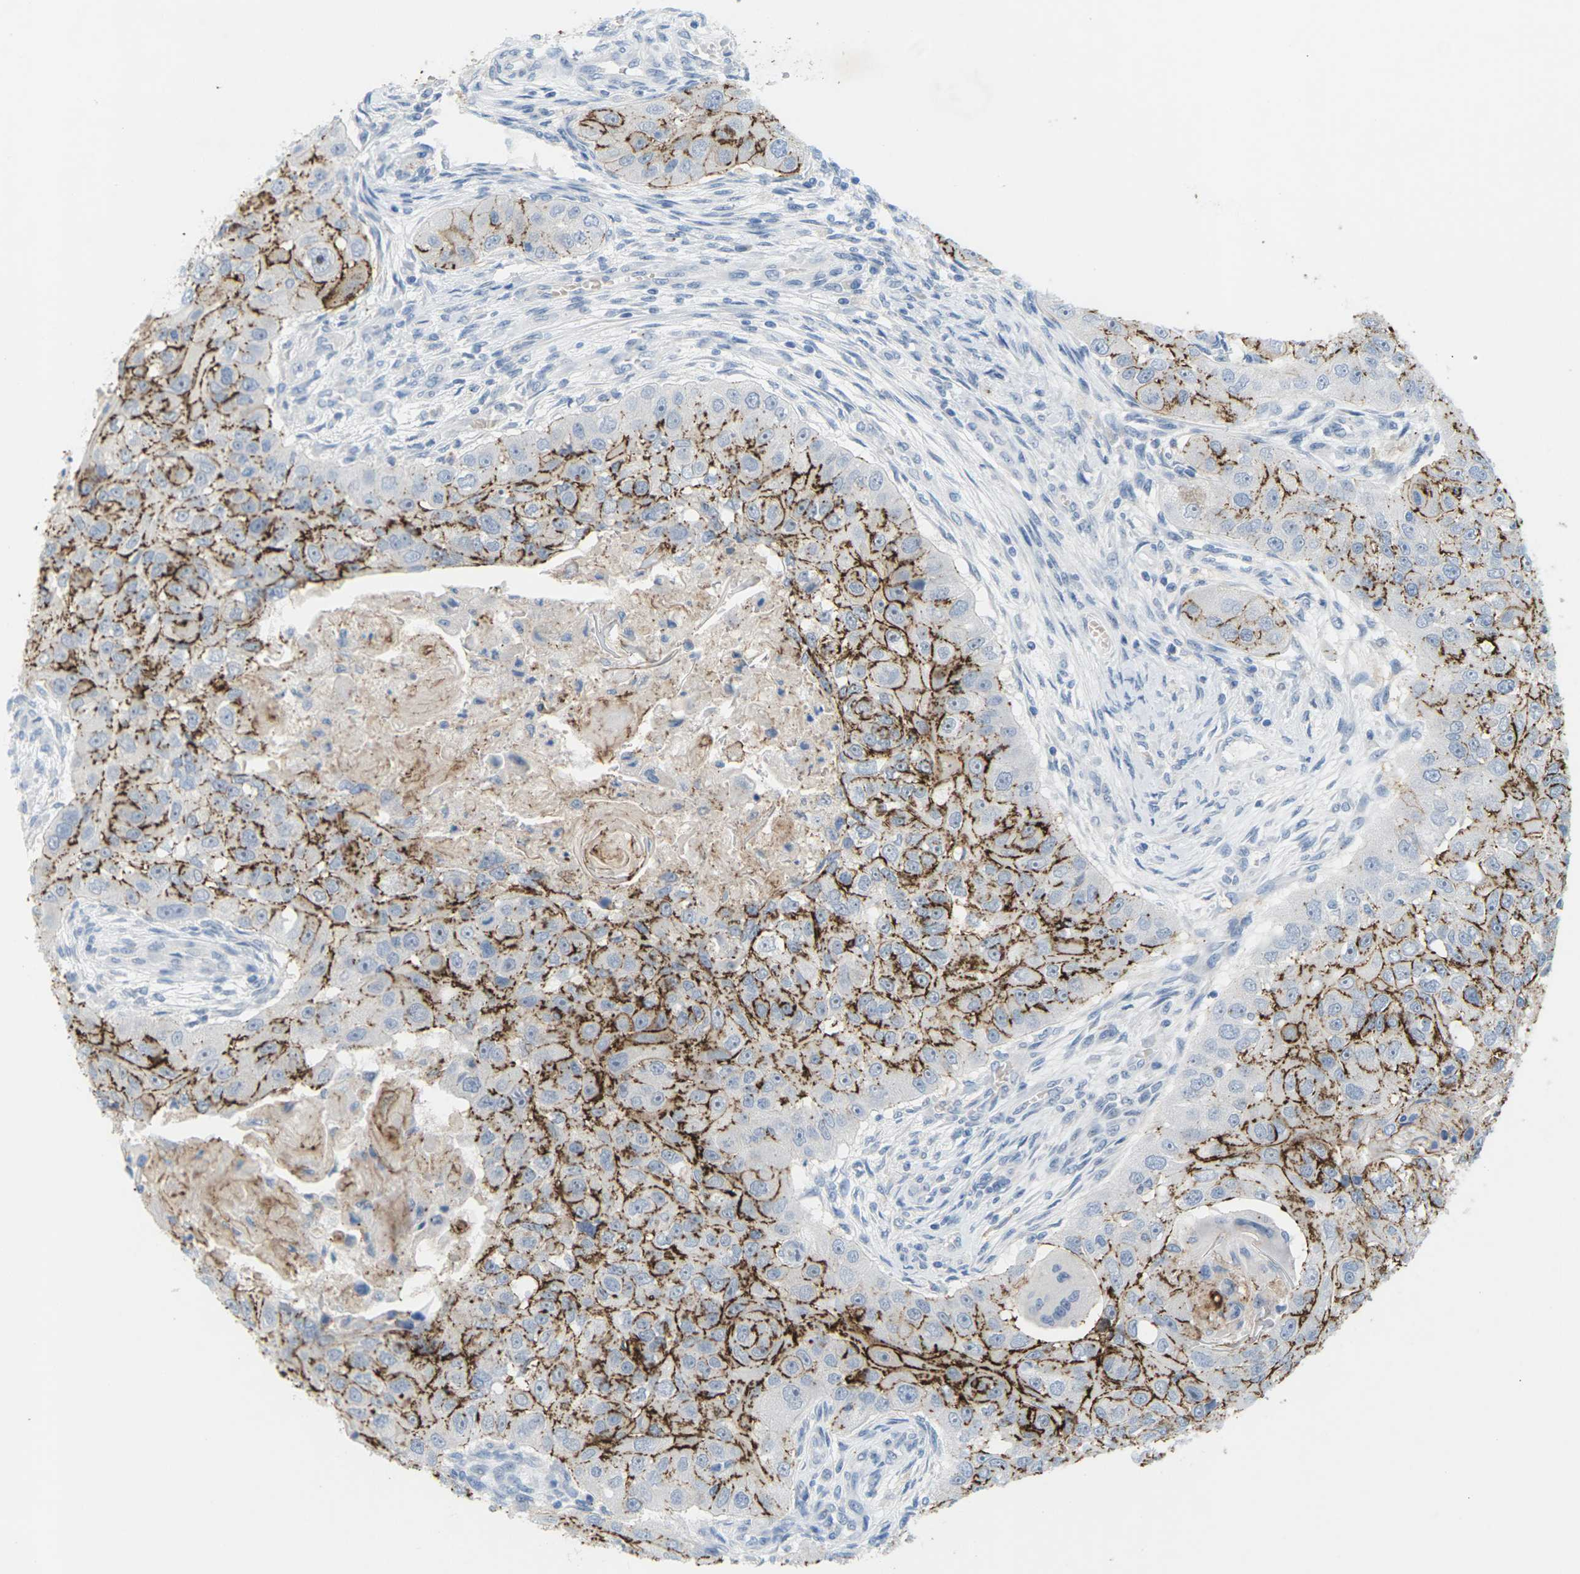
{"staining": {"intensity": "moderate", "quantity": ">75%", "location": "cytoplasmic/membranous"}, "tissue": "head and neck cancer", "cell_type": "Tumor cells", "image_type": "cancer", "snomed": [{"axis": "morphology", "description": "Normal tissue, NOS"}, {"axis": "morphology", "description": "Squamous cell carcinoma, NOS"}, {"axis": "topography", "description": "Skeletal muscle"}, {"axis": "topography", "description": "Head-Neck"}], "caption": "Immunohistochemical staining of human head and neck squamous cell carcinoma displays medium levels of moderate cytoplasmic/membranous protein staining in approximately >75% of tumor cells.", "gene": "CLDN3", "patient": {"sex": "male", "age": 51}}